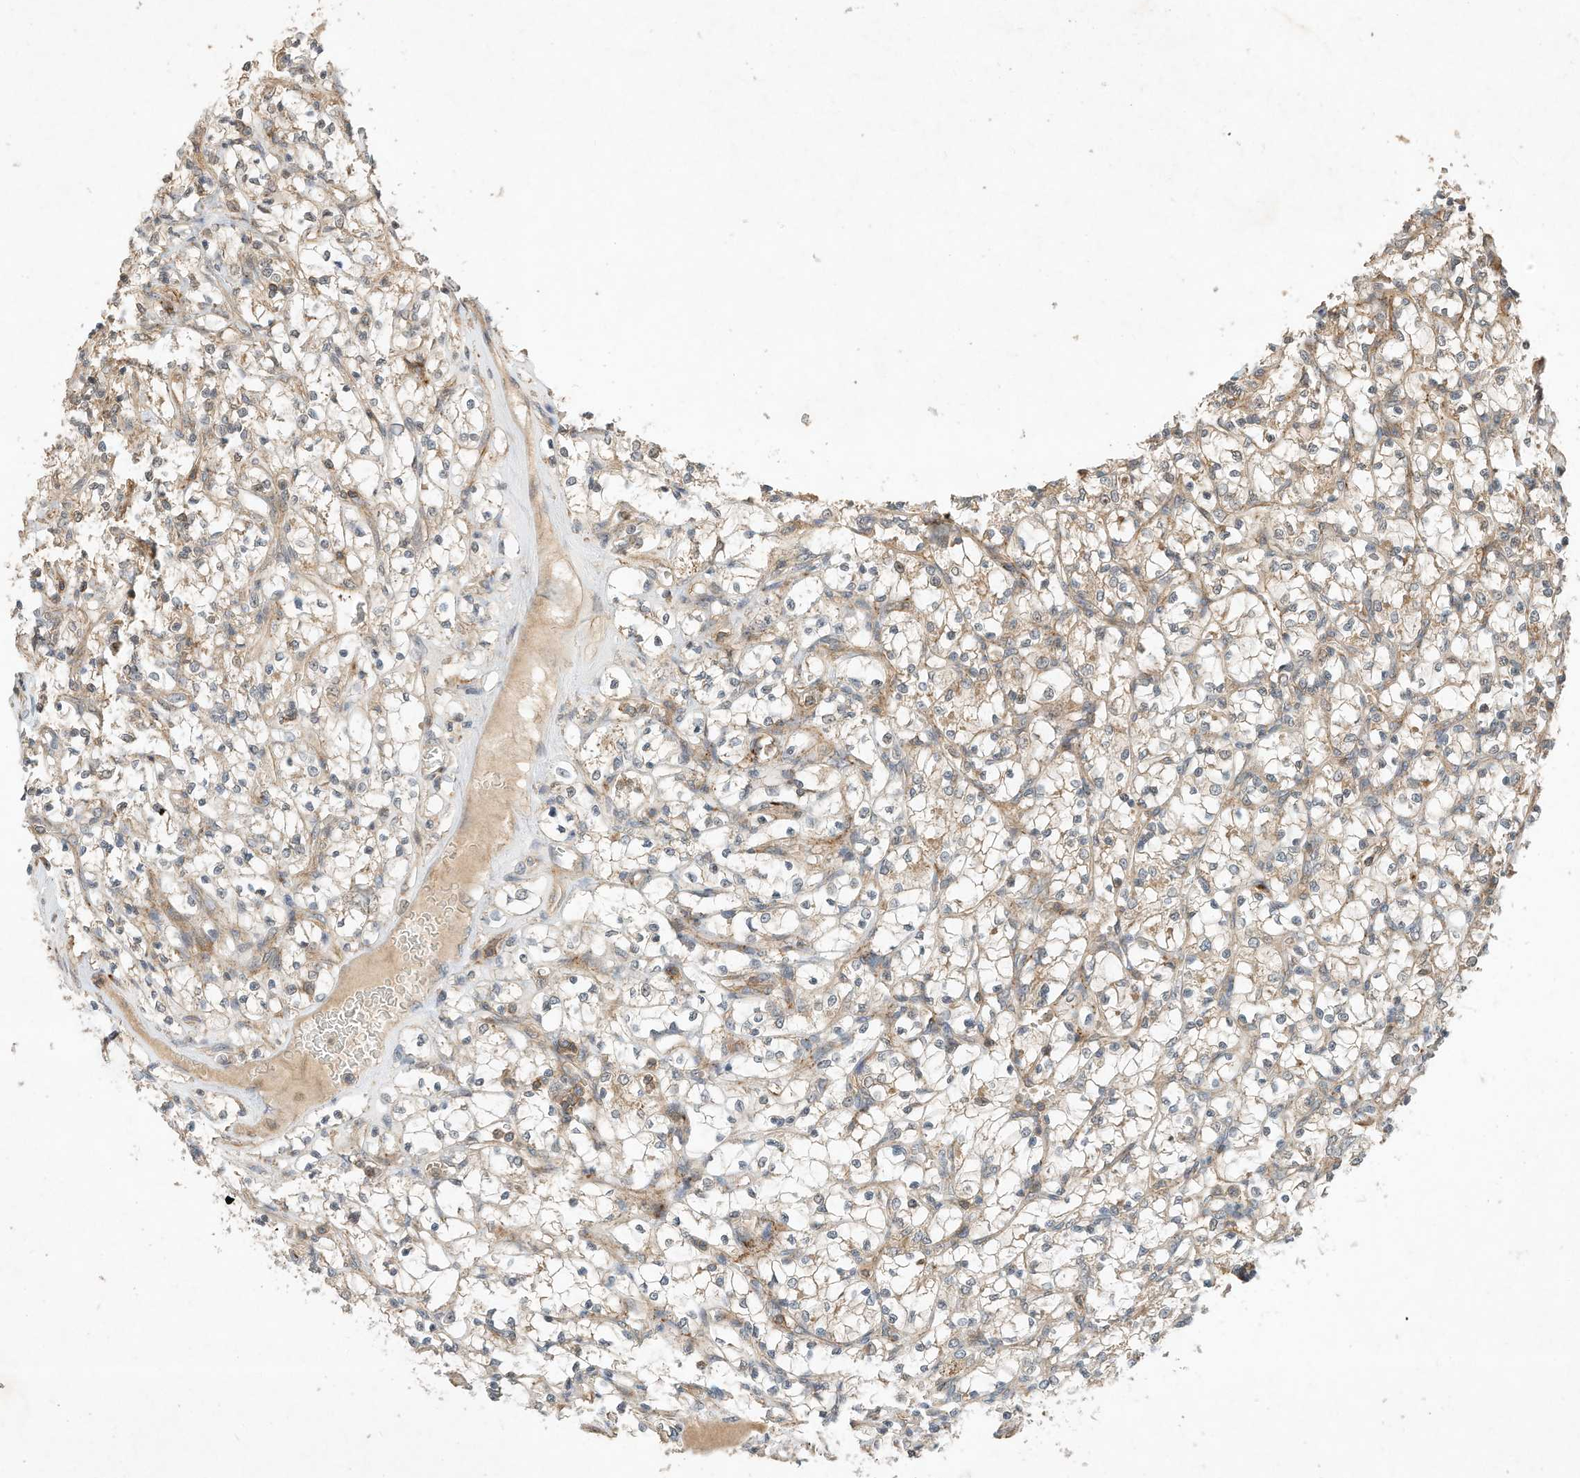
{"staining": {"intensity": "moderate", "quantity": "25%-75%", "location": "cytoplasmic/membranous"}, "tissue": "renal cancer", "cell_type": "Tumor cells", "image_type": "cancer", "snomed": [{"axis": "morphology", "description": "Adenocarcinoma, NOS"}, {"axis": "topography", "description": "Kidney"}], "caption": "Immunohistochemistry image of neoplastic tissue: renal cancer stained using immunohistochemistry (IHC) reveals medium levels of moderate protein expression localized specifically in the cytoplasmic/membranous of tumor cells, appearing as a cytoplasmic/membranous brown color.", "gene": "CPAMD8", "patient": {"sex": "female", "age": 69}}